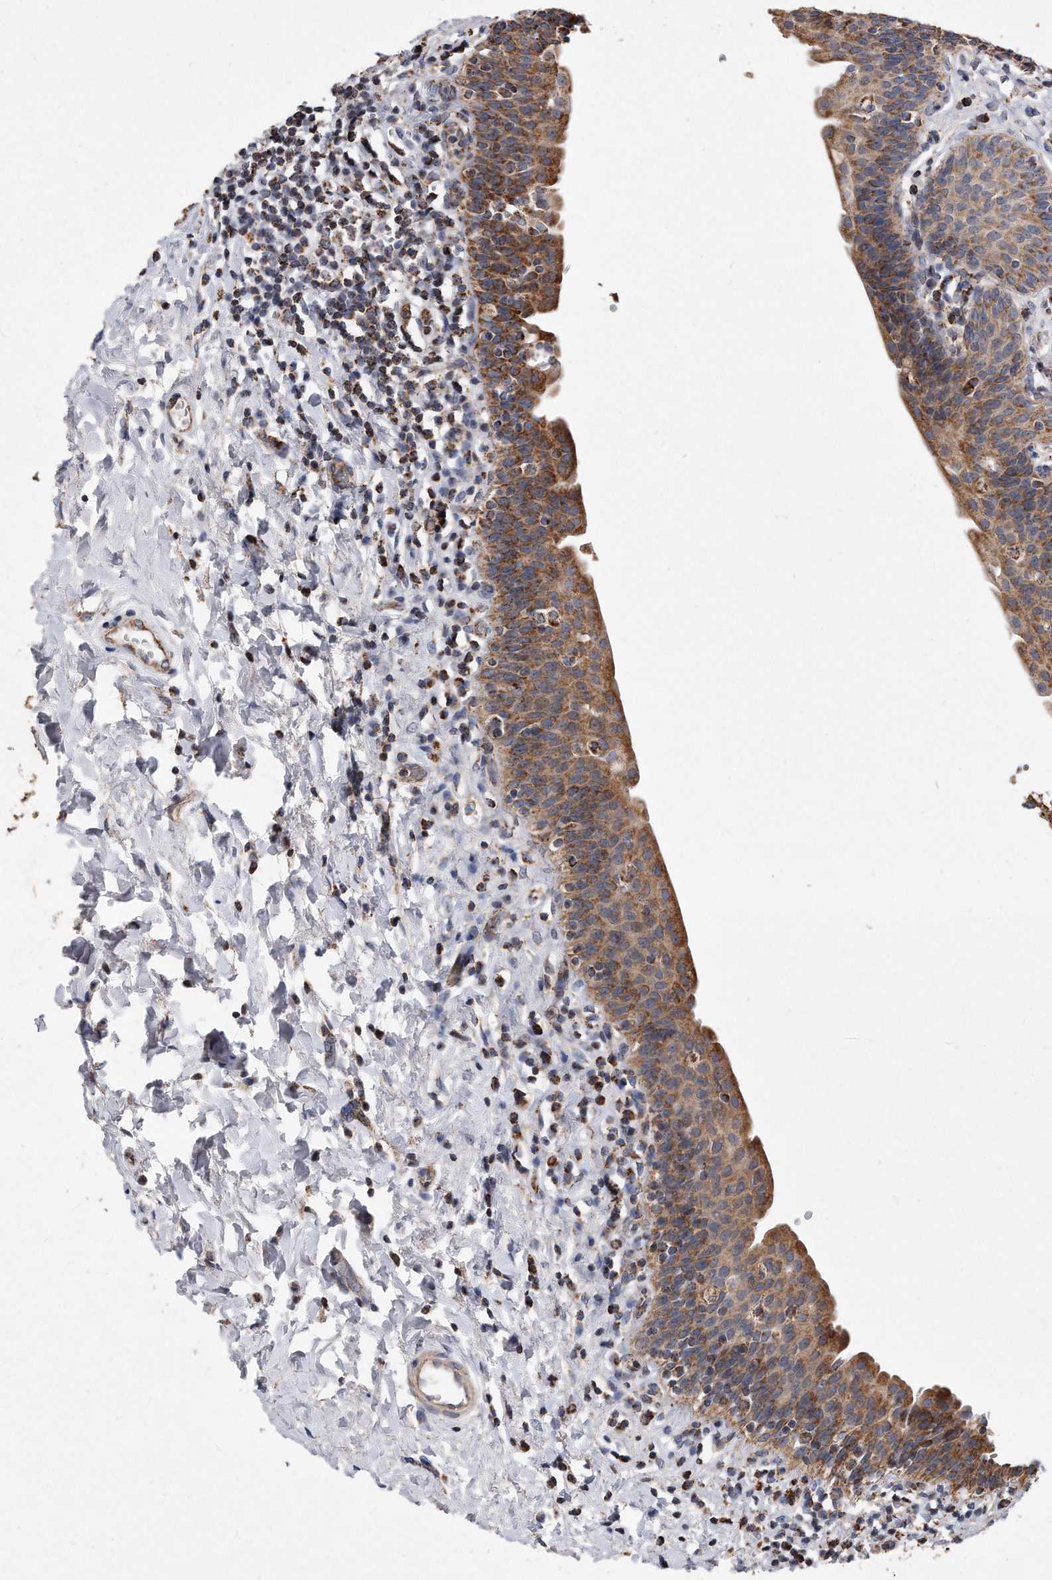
{"staining": {"intensity": "moderate", "quantity": ">75%", "location": "cytoplasmic/membranous"}, "tissue": "urinary bladder", "cell_type": "Urothelial cells", "image_type": "normal", "snomed": [{"axis": "morphology", "description": "Normal tissue, NOS"}, {"axis": "topography", "description": "Urinary bladder"}], "caption": "An immunohistochemistry histopathology image of unremarkable tissue is shown. Protein staining in brown highlights moderate cytoplasmic/membranous positivity in urinary bladder within urothelial cells.", "gene": "PPP5C", "patient": {"sex": "male", "age": 83}}